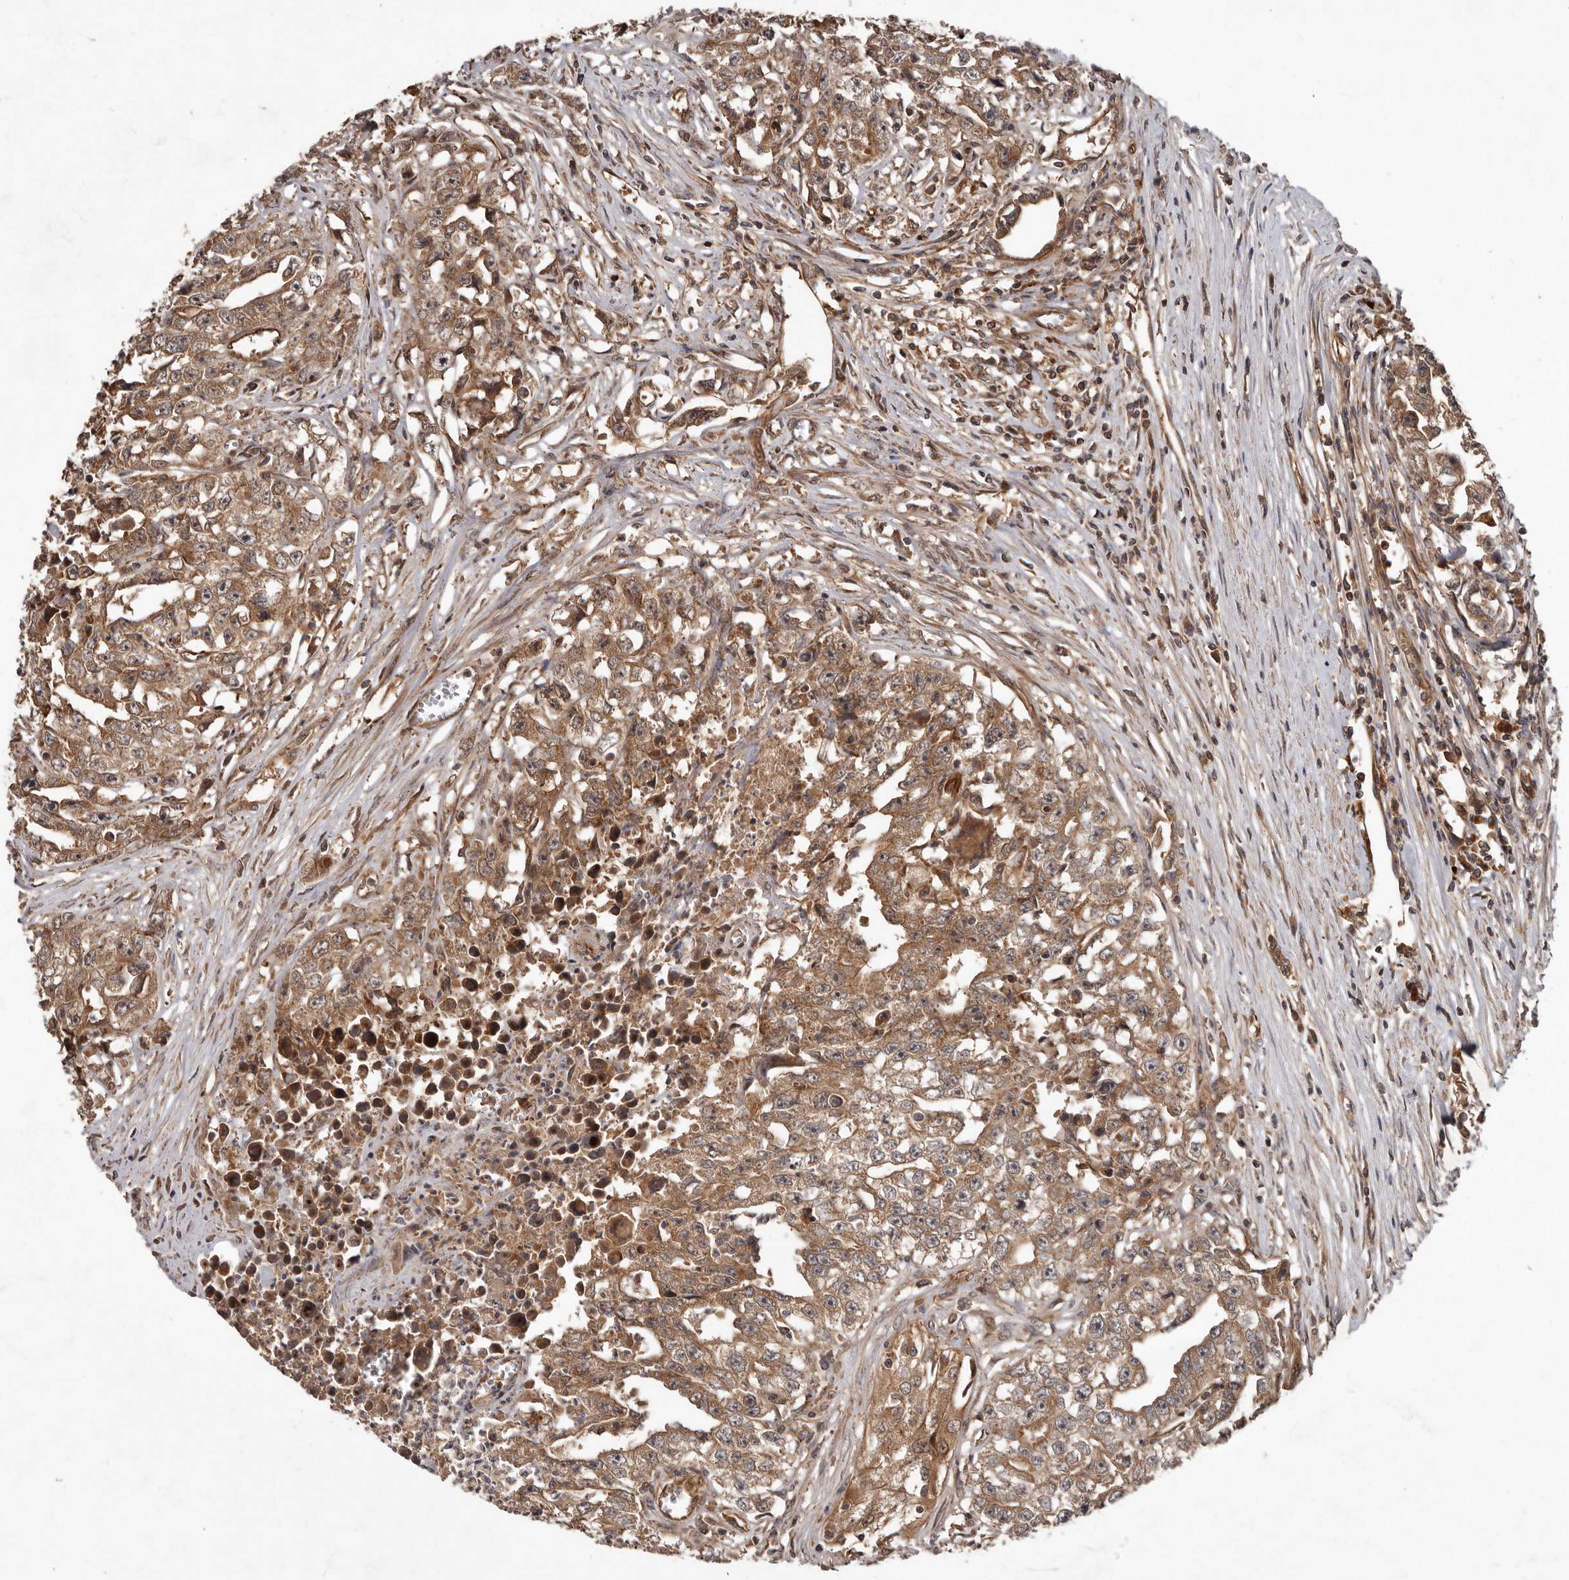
{"staining": {"intensity": "moderate", "quantity": ">75%", "location": "cytoplasmic/membranous"}, "tissue": "testis cancer", "cell_type": "Tumor cells", "image_type": "cancer", "snomed": [{"axis": "morphology", "description": "Seminoma, NOS"}, {"axis": "morphology", "description": "Carcinoma, Embryonal, NOS"}, {"axis": "topography", "description": "Testis"}], "caption": "Testis cancer stained with a protein marker exhibits moderate staining in tumor cells.", "gene": "STK36", "patient": {"sex": "male", "age": 43}}